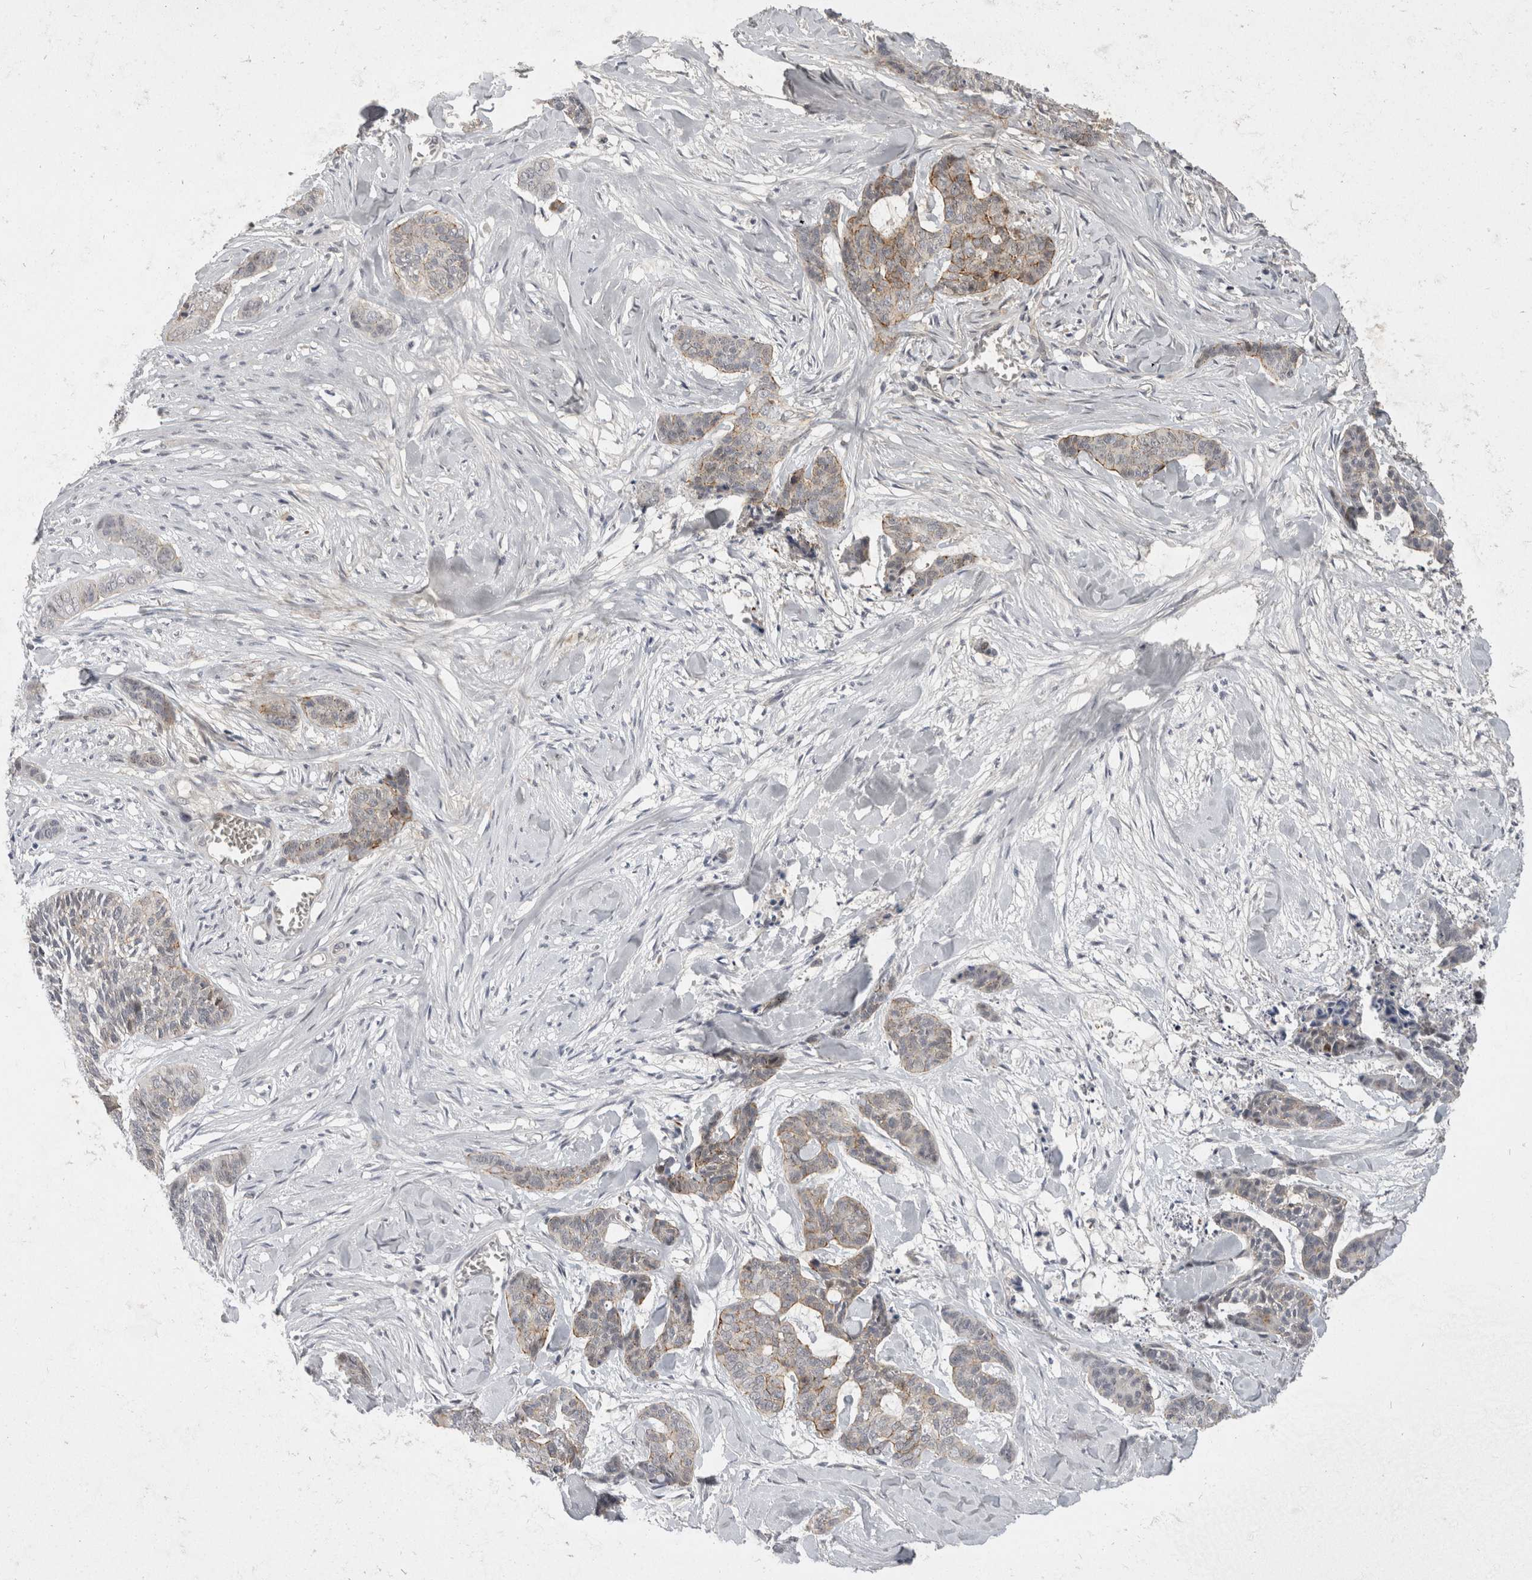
{"staining": {"intensity": "weak", "quantity": "25%-75%", "location": "cytoplasmic/membranous"}, "tissue": "skin cancer", "cell_type": "Tumor cells", "image_type": "cancer", "snomed": [{"axis": "morphology", "description": "Basal cell carcinoma"}, {"axis": "topography", "description": "Skin"}], "caption": "This is a histology image of immunohistochemistry staining of skin cancer (basal cell carcinoma), which shows weak staining in the cytoplasmic/membranous of tumor cells.", "gene": "TOM1L2", "patient": {"sex": "female", "age": 64}}